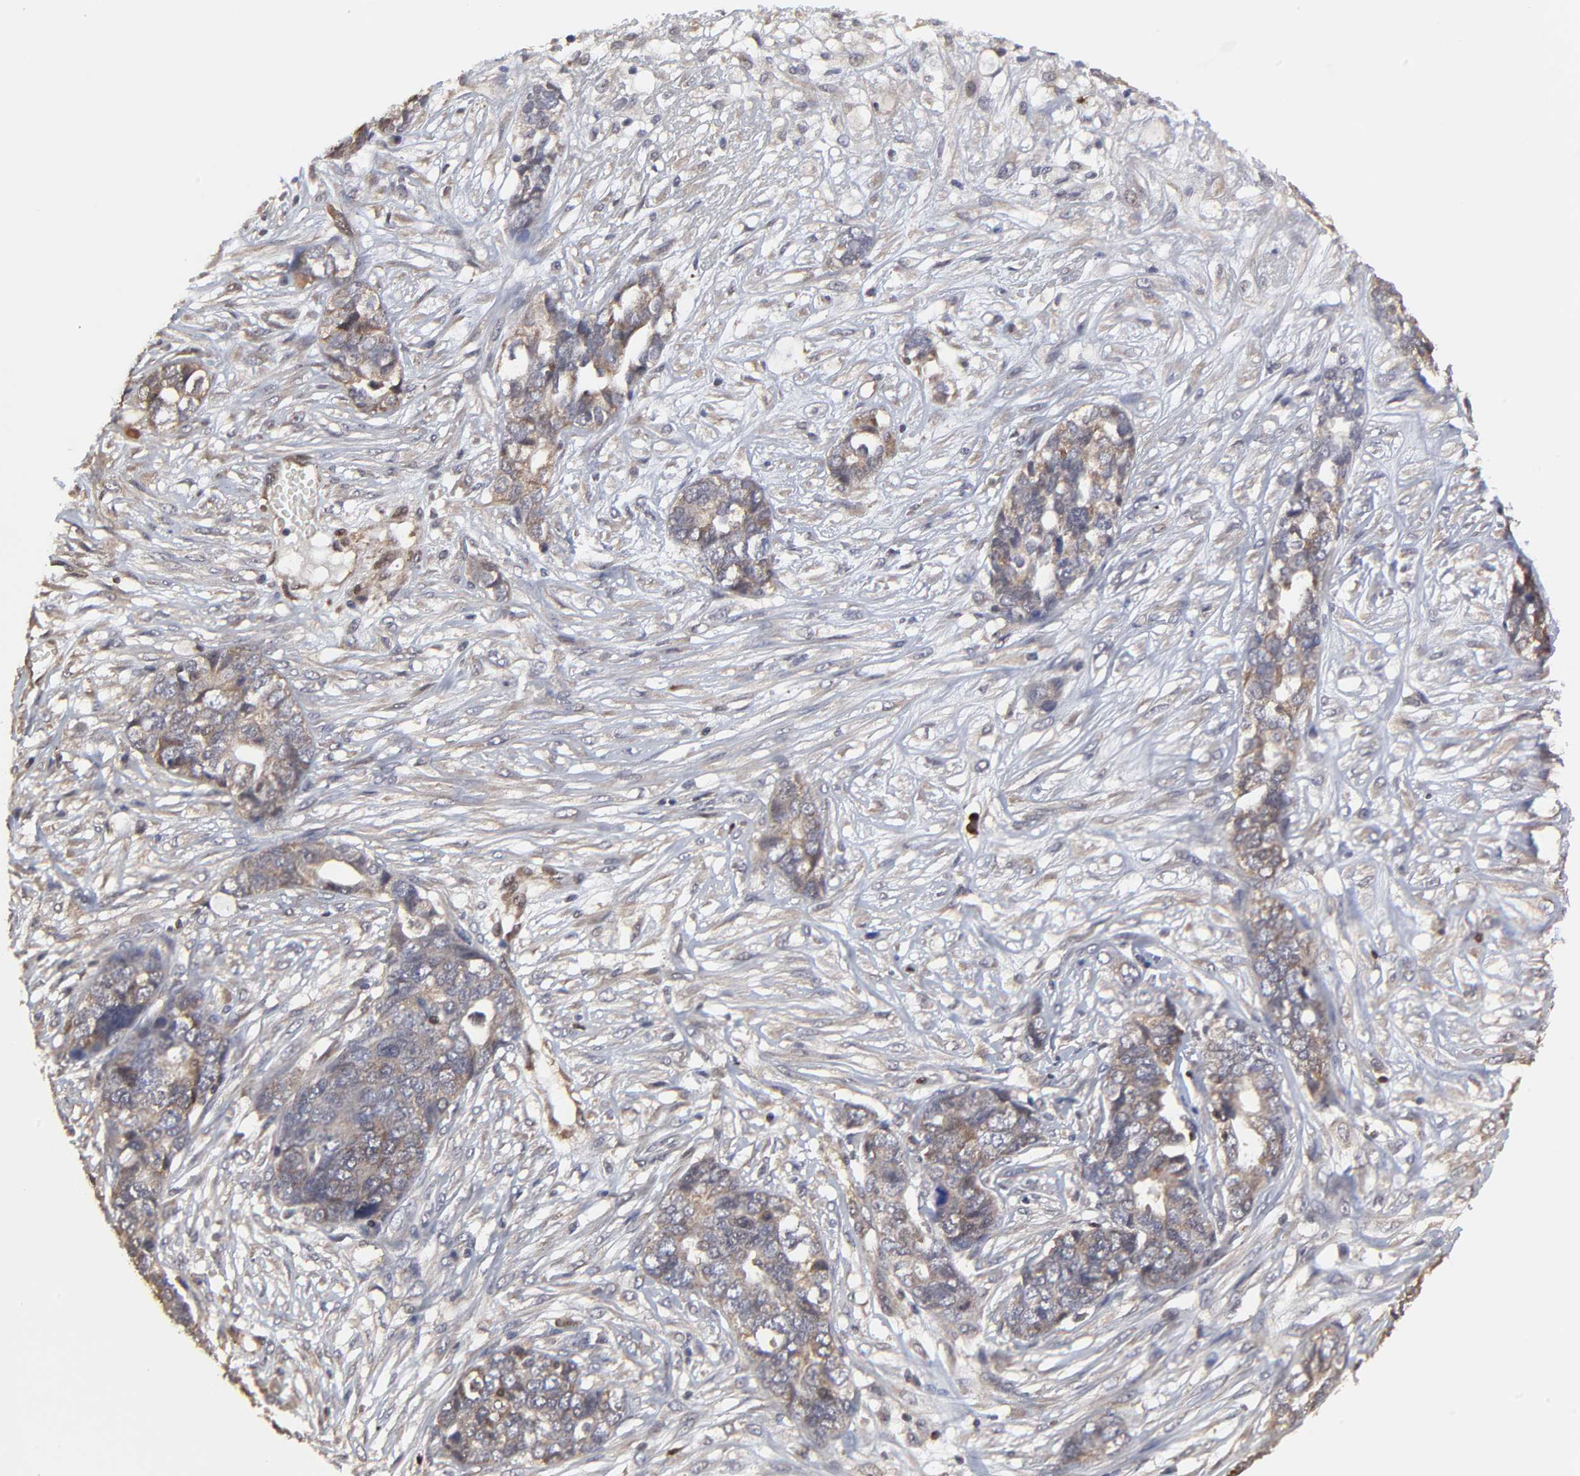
{"staining": {"intensity": "weak", "quantity": "25%-75%", "location": "cytoplasmic/membranous"}, "tissue": "ovarian cancer", "cell_type": "Tumor cells", "image_type": "cancer", "snomed": [{"axis": "morphology", "description": "Normal tissue, NOS"}, {"axis": "morphology", "description": "Cystadenocarcinoma, serous, NOS"}, {"axis": "topography", "description": "Fallopian tube"}, {"axis": "topography", "description": "Ovary"}], "caption": "There is low levels of weak cytoplasmic/membranous expression in tumor cells of ovarian cancer, as demonstrated by immunohistochemical staining (brown color).", "gene": "CASP3", "patient": {"sex": "female", "age": 56}}